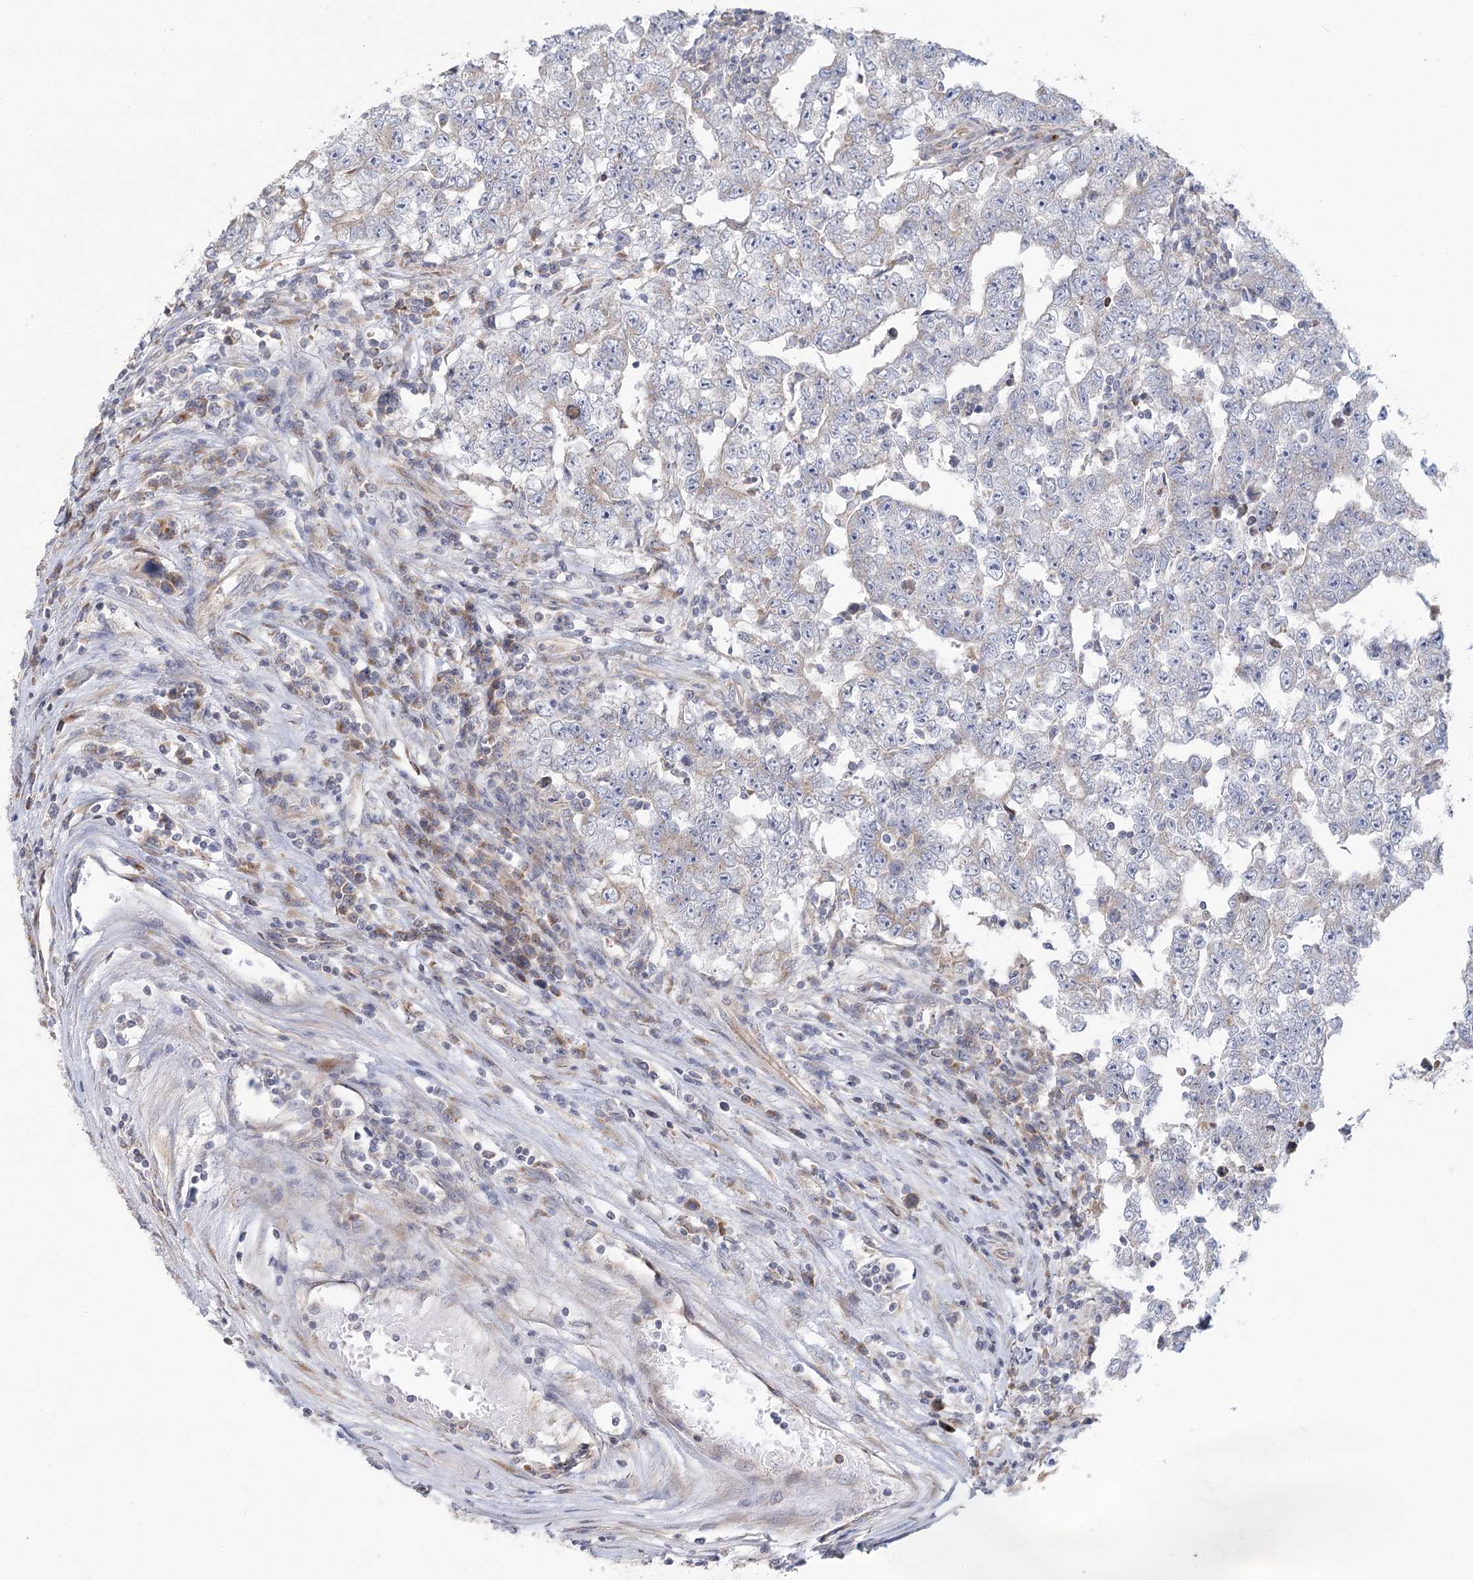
{"staining": {"intensity": "negative", "quantity": "none", "location": "none"}, "tissue": "testis cancer", "cell_type": "Tumor cells", "image_type": "cancer", "snomed": [{"axis": "morphology", "description": "Carcinoma, Embryonal, NOS"}, {"axis": "topography", "description": "Testis"}], "caption": "Immunohistochemistry photomicrograph of testis cancer stained for a protein (brown), which displays no expression in tumor cells.", "gene": "CNTLN", "patient": {"sex": "male", "age": 25}}